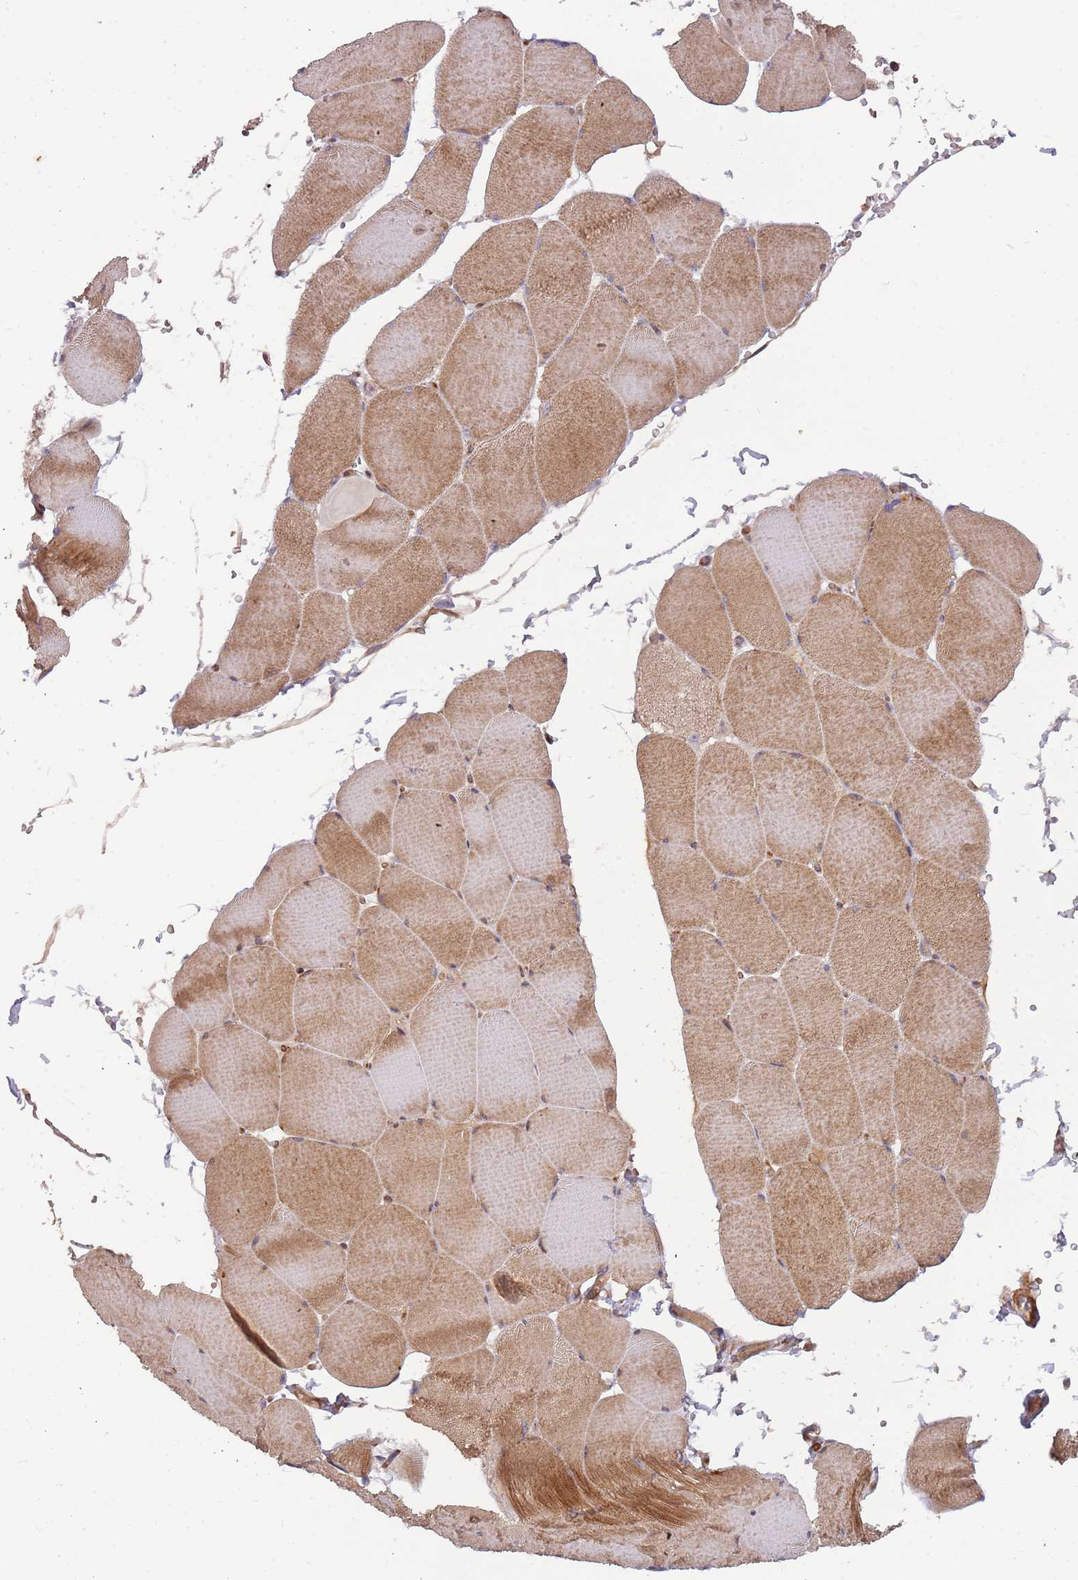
{"staining": {"intensity": "moderate", "quantity": ">75%", "location": "cytoplasmic/membranous,nuclear"}, "tissue": "skeletal muscle", "cell_type": "Myocytes", "image_type": "normal", "snomed": [{"axis": "morphology", "description": "Normal tissue, NOS"}, {"axis": "topography", "description": "Skeletal muscle"}, {"axis": "topography", "description": "Head-Neck"}], "caption": "The micrograph demonstrates immunohistochemical staining of benign skeletal muscle. There is moderate cytoplasmic/membranous,nuclear expression is present in approximately >75% of myocytes.", "gene": "TRAPPC6B", "patient": {"sex": "male", "age": 66}}